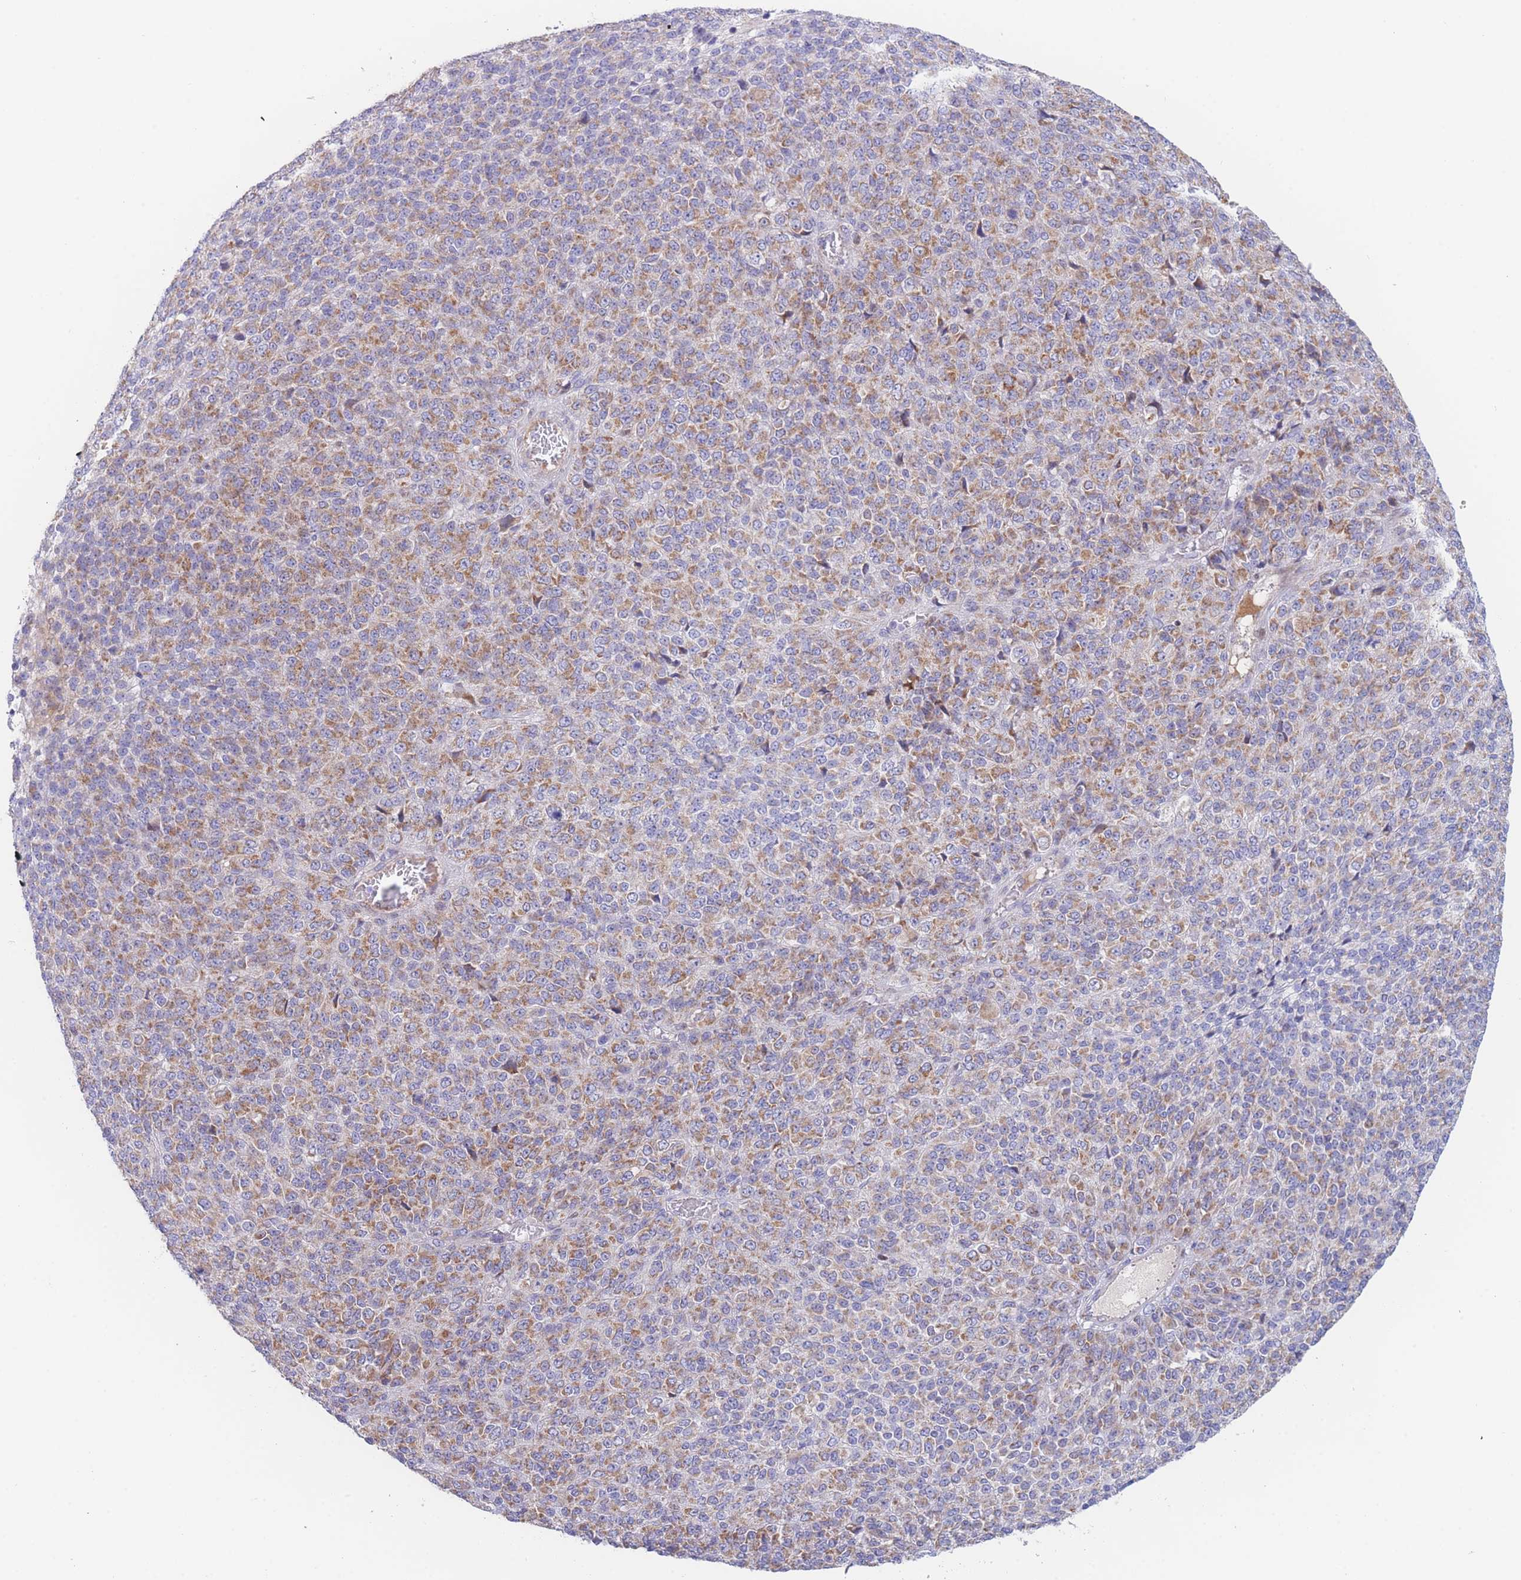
{"staining": {"intensity": "moderate", "quantity": "25%-75%", "location": "cytoplasmic/membranous"}, "tissue": "melanoma", "cell_type": "Tumor cells", "image_type": "cancer", "snomed": [{"axis": "morphology", "description": "Malignant melanoma, Metastatic site"}, {"axis": "topography", "description": "Brain"}], "caption": "About 25%-75% of tumor cells in melanoma demonstrate moderate cytoplasmic/membranous protein positivity as visualized by brown immunohistochemical staining.", "gene": "GPAM", "patient": {"sex": "female", "age": 56}}